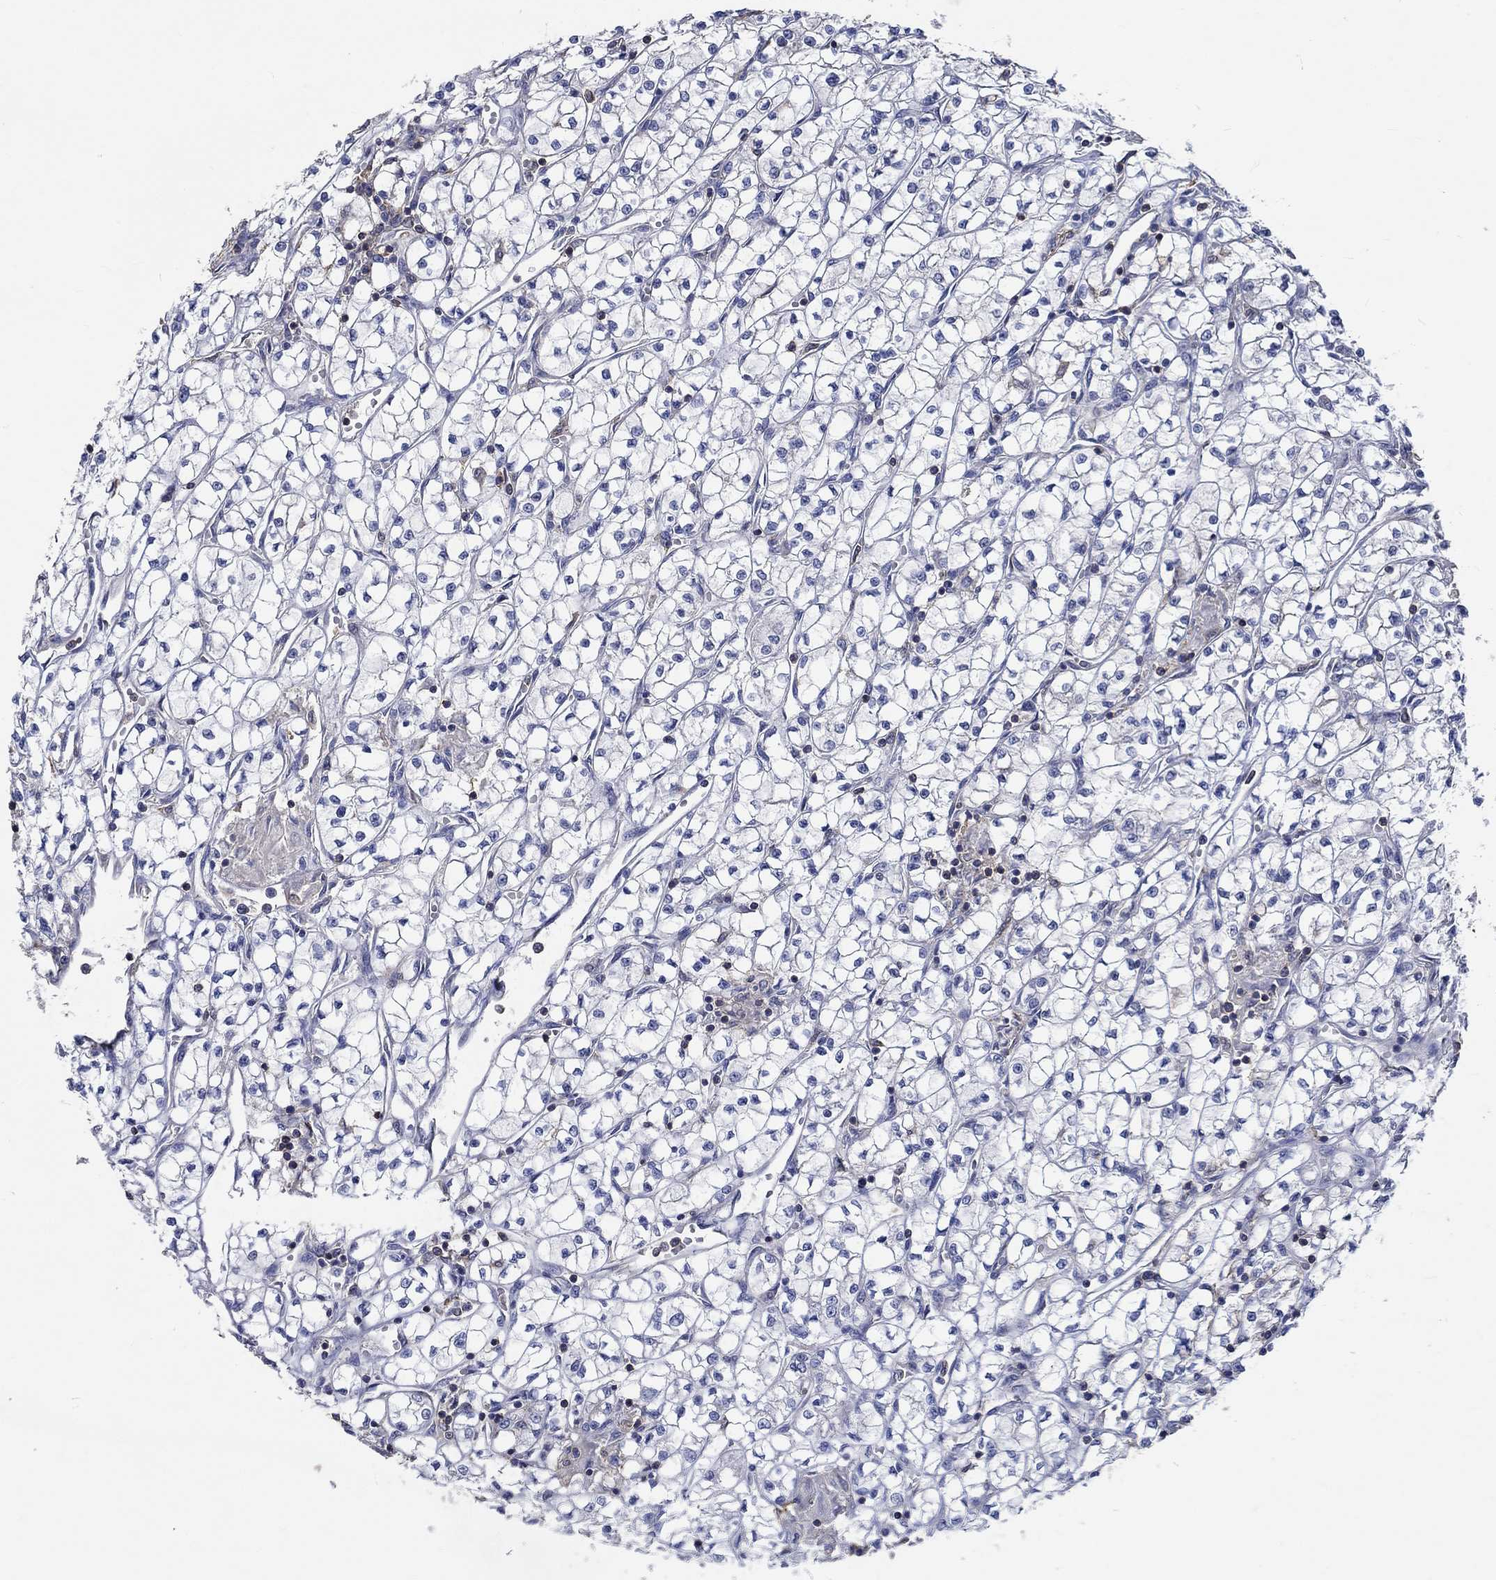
{"staining": {"intensity": "negative", "quantity": "none", "location": "none"}, "tissue": "renal cancer", "cell_type": "Tumor cells", "image_type": "cancer", "snomed": [{"axis": "morphology", "description": "Adenocarcinoma, NOS"}, {"axis": "topography", "description": "Kidney"}], "caption": "Tumor cells show no significant positivity in renal cancer (adenocarcinoma). (DAB (3,3'-diaminobenzidine) immunohistochemistry visualized using brightfield microscopy, high magnification).", "gene": "TNFAIP8L3", "patient": {"sex": "female", "age": 64}}